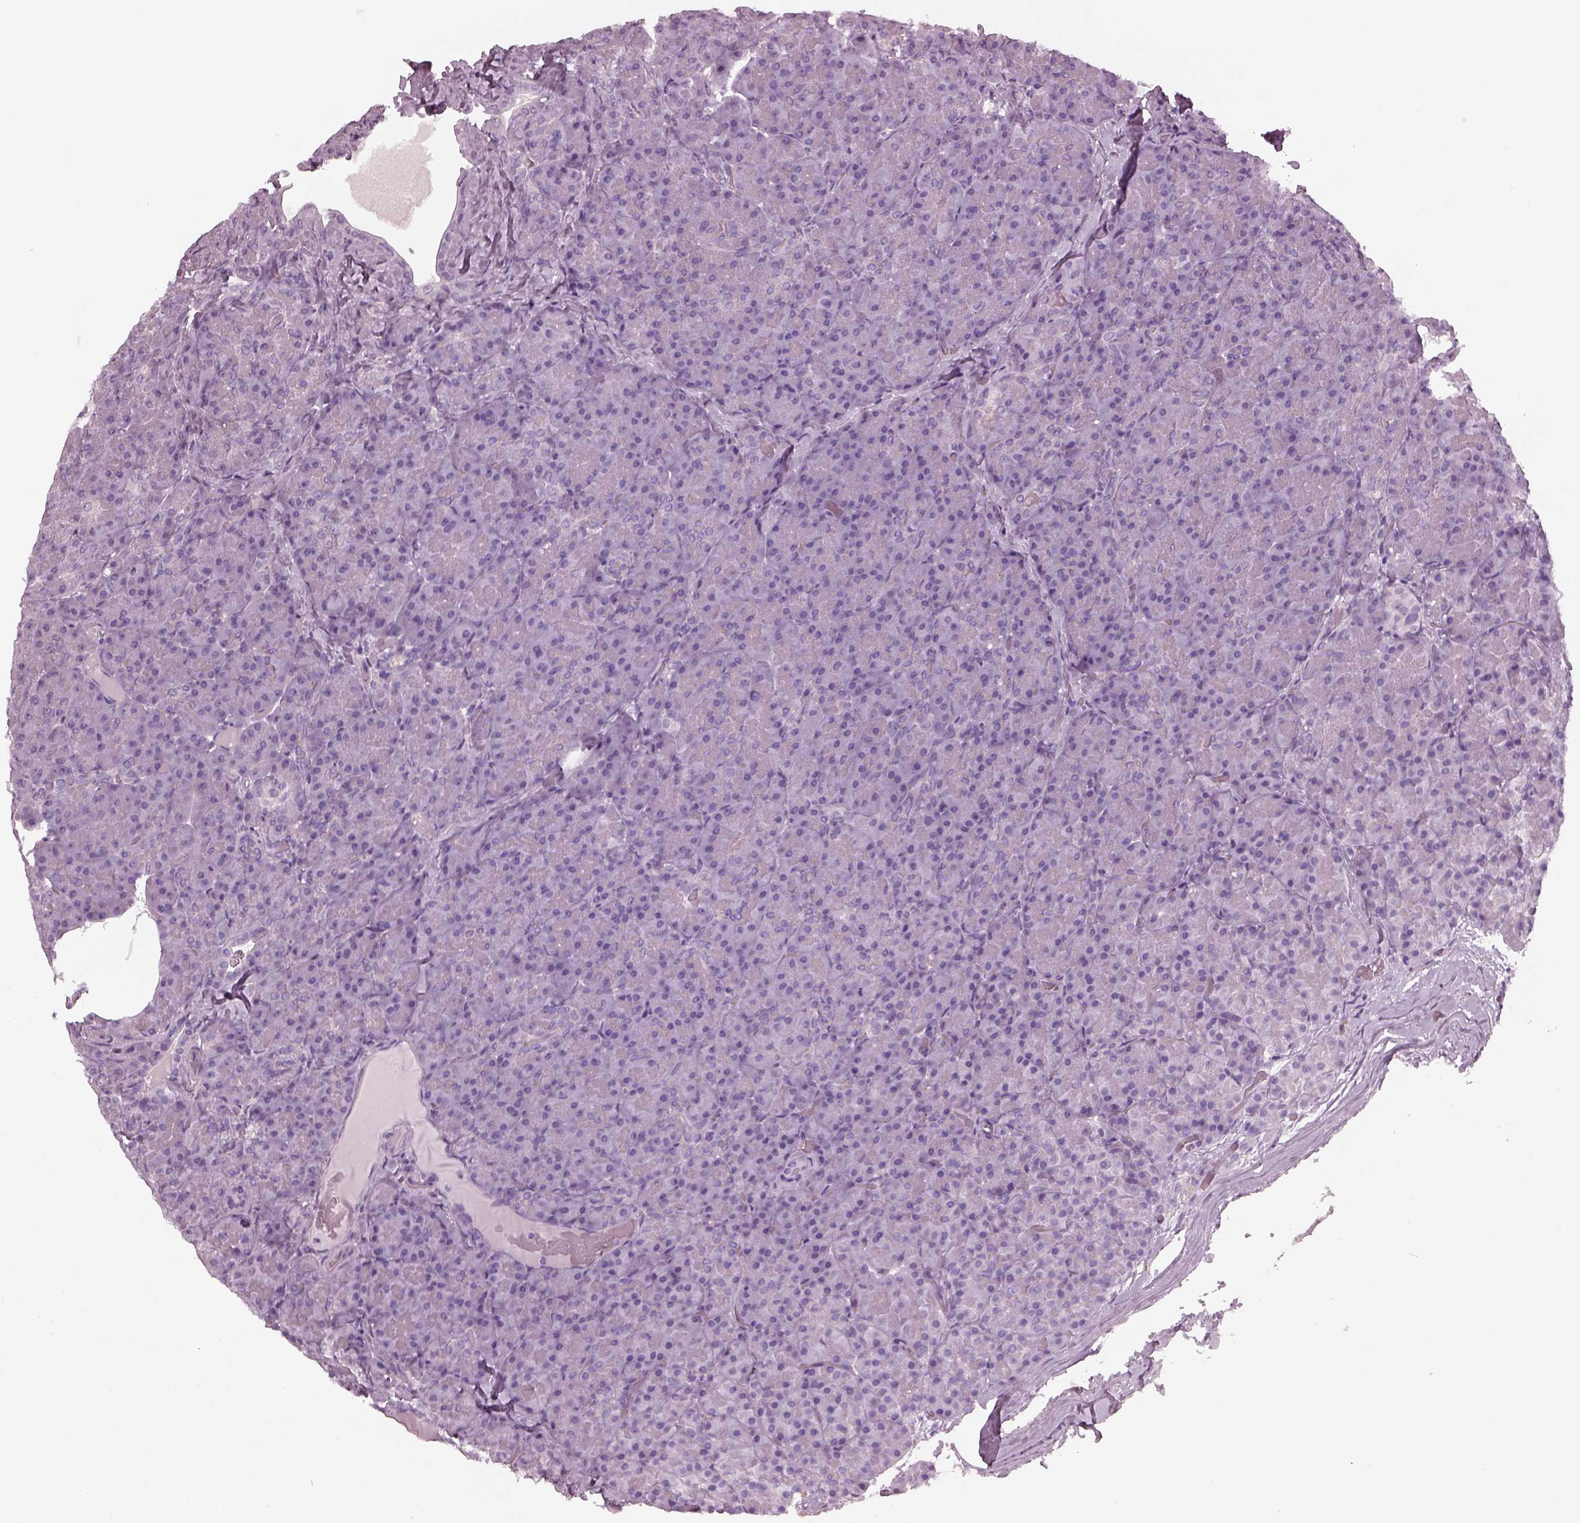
{"staining": {"intensity": "negative", "quantity": "none", "location": "none"}, "tissue": "pancreas", "cell_type": "Exocrine glandular cells", "image_type": "normal", "snomed": [{"axis": "morphology", "description": "Normal tissue, NOS"}, {"axis": "topography", "description": "Pancreas"}], "caption": "Immunohistochemistry (IHC) photomicrograph of benign pancreas stained for a protein (brown), which reveals no positivity in exocrine glandular cells.", "gene": "PDC", "patient": {"sex": "male", "age": 57}}